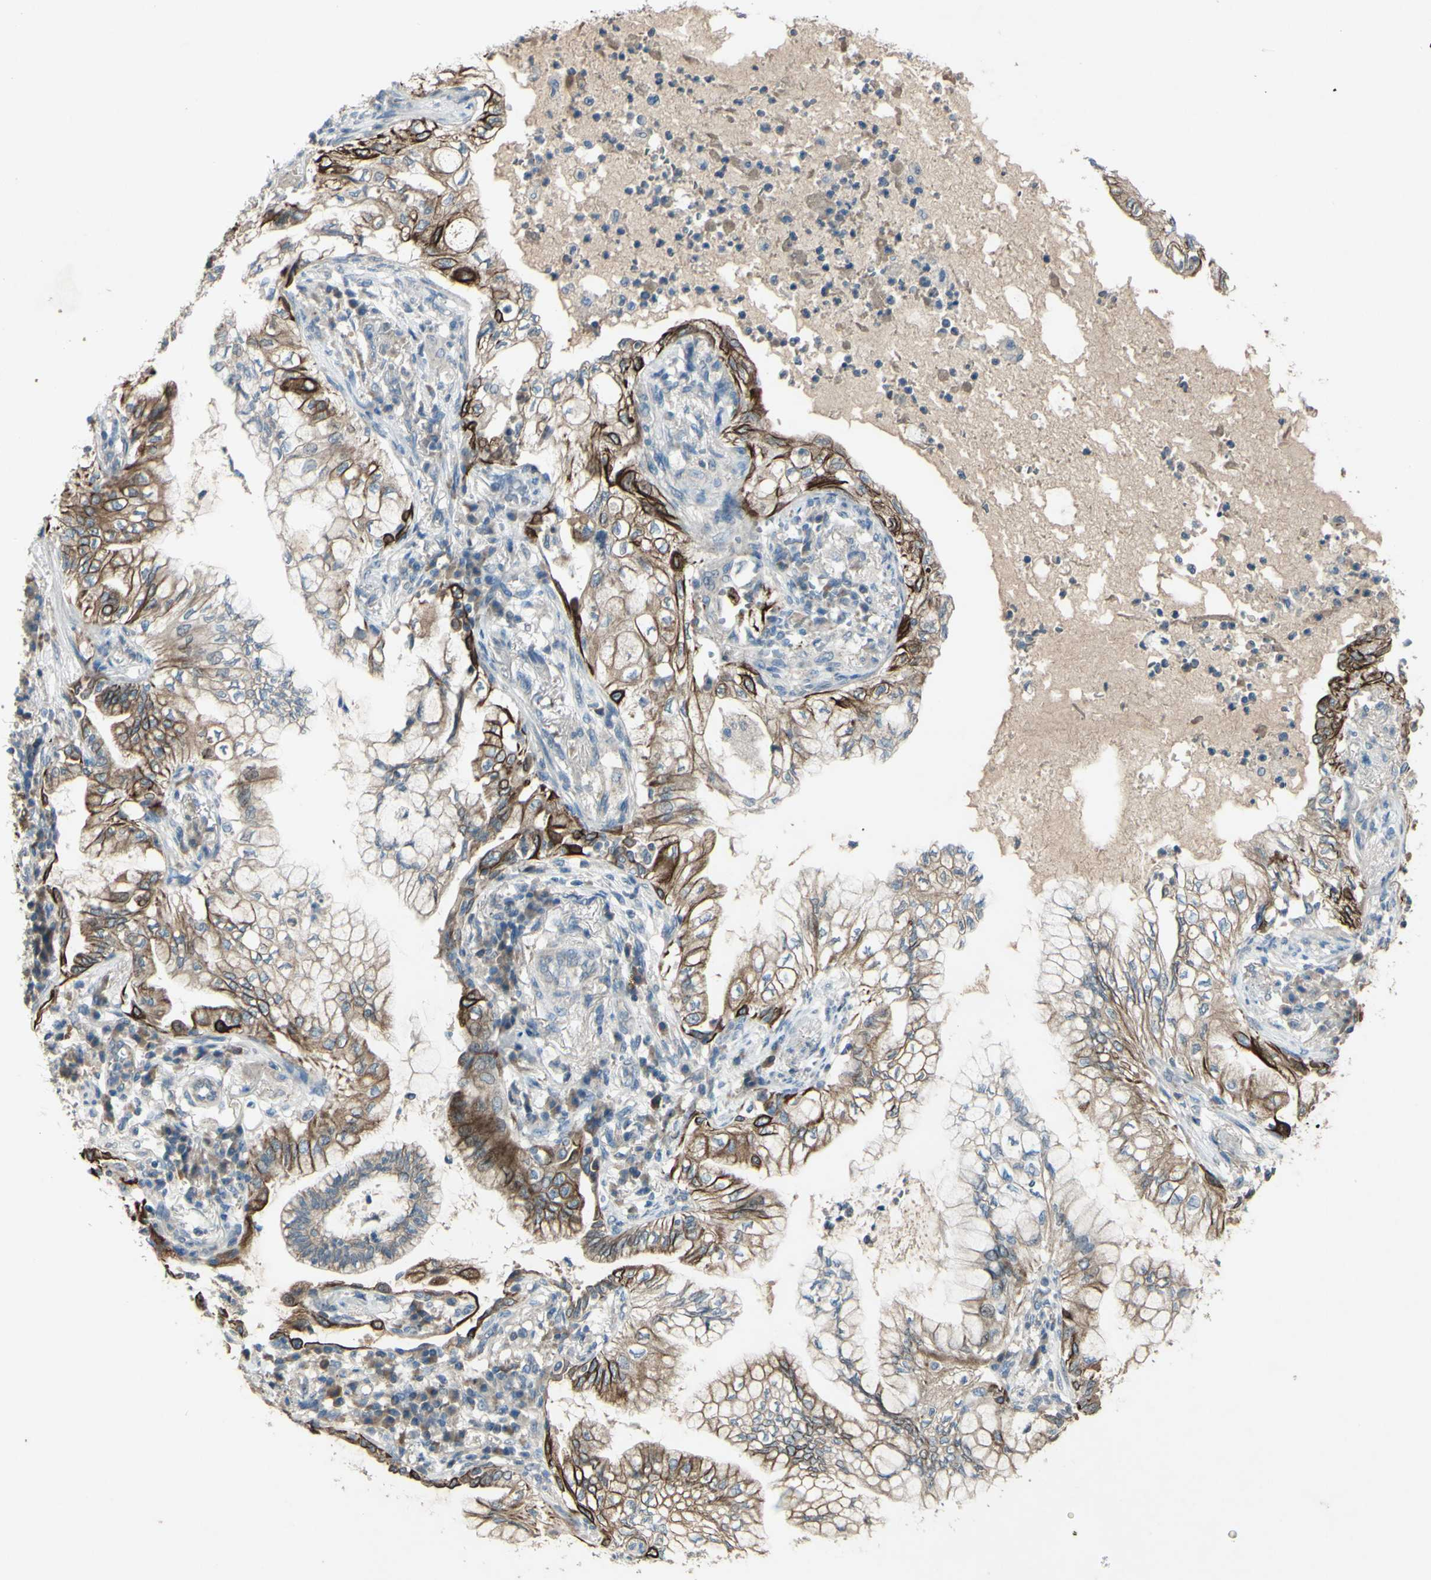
{"staining": {"intensity": "strong", "quantity": ">75%", "location": "cytoplasmic/membranous"}, "tissue": "lung cancer", "cell_type": "Tumor cells", "image_type": "cancer", "snomed": [{"axis": "morphology", "description": "Adenocarcinoma, NOS"}, {"axis": "topography", "description": "Lung"}], "caption": "Immunohistochemistry (IHC) of adenocarcinoma (lung) shows high levels of strong cytoplasmic/membranous expression in about >75% of tumor cells.", "gene": "TIMM21", "patient": {"sex": "female", "age": 70}}